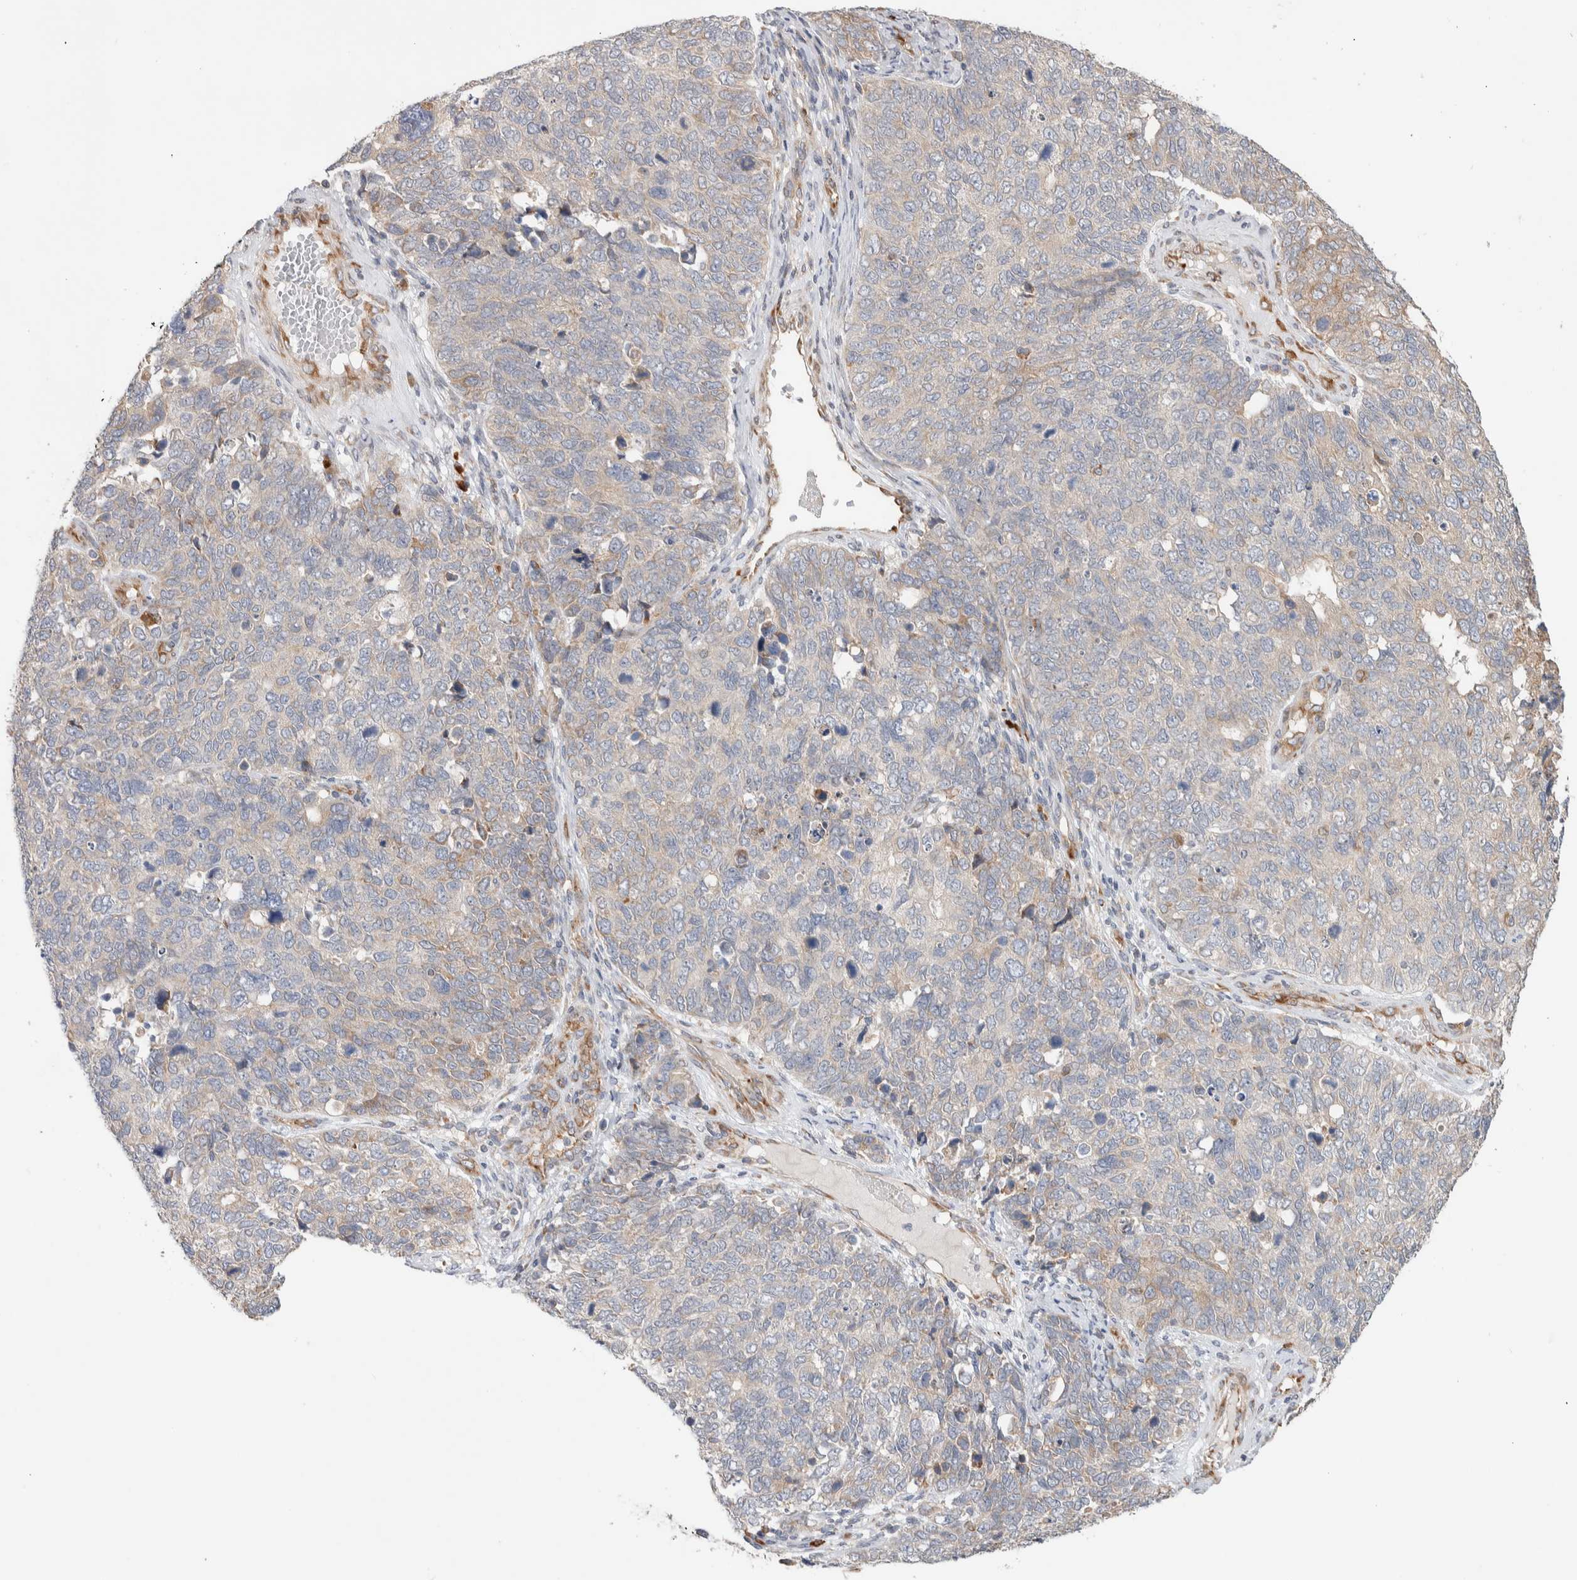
{"staining": {"intensity": "negative", "quantity": "none", "location": "none"}, "tissue": "cervical cancer", "cell_type": "Tumor cells", "image_type": "cancer", "snomed": [{"axis": "morphology", "description": "Squamous cell carcinoma, NOS"}, {"axis": "topography", "description": "Cervix"}], "caption": "Immunohistochemistry image of neoplastic tissue: human cervical cancer stained with DAB (3,3'-diaminobenzidine) reveals no significant protein expression in tumor cells.", "gene": "ADCY8", "patient": {"sex": "female", "age": 63}}